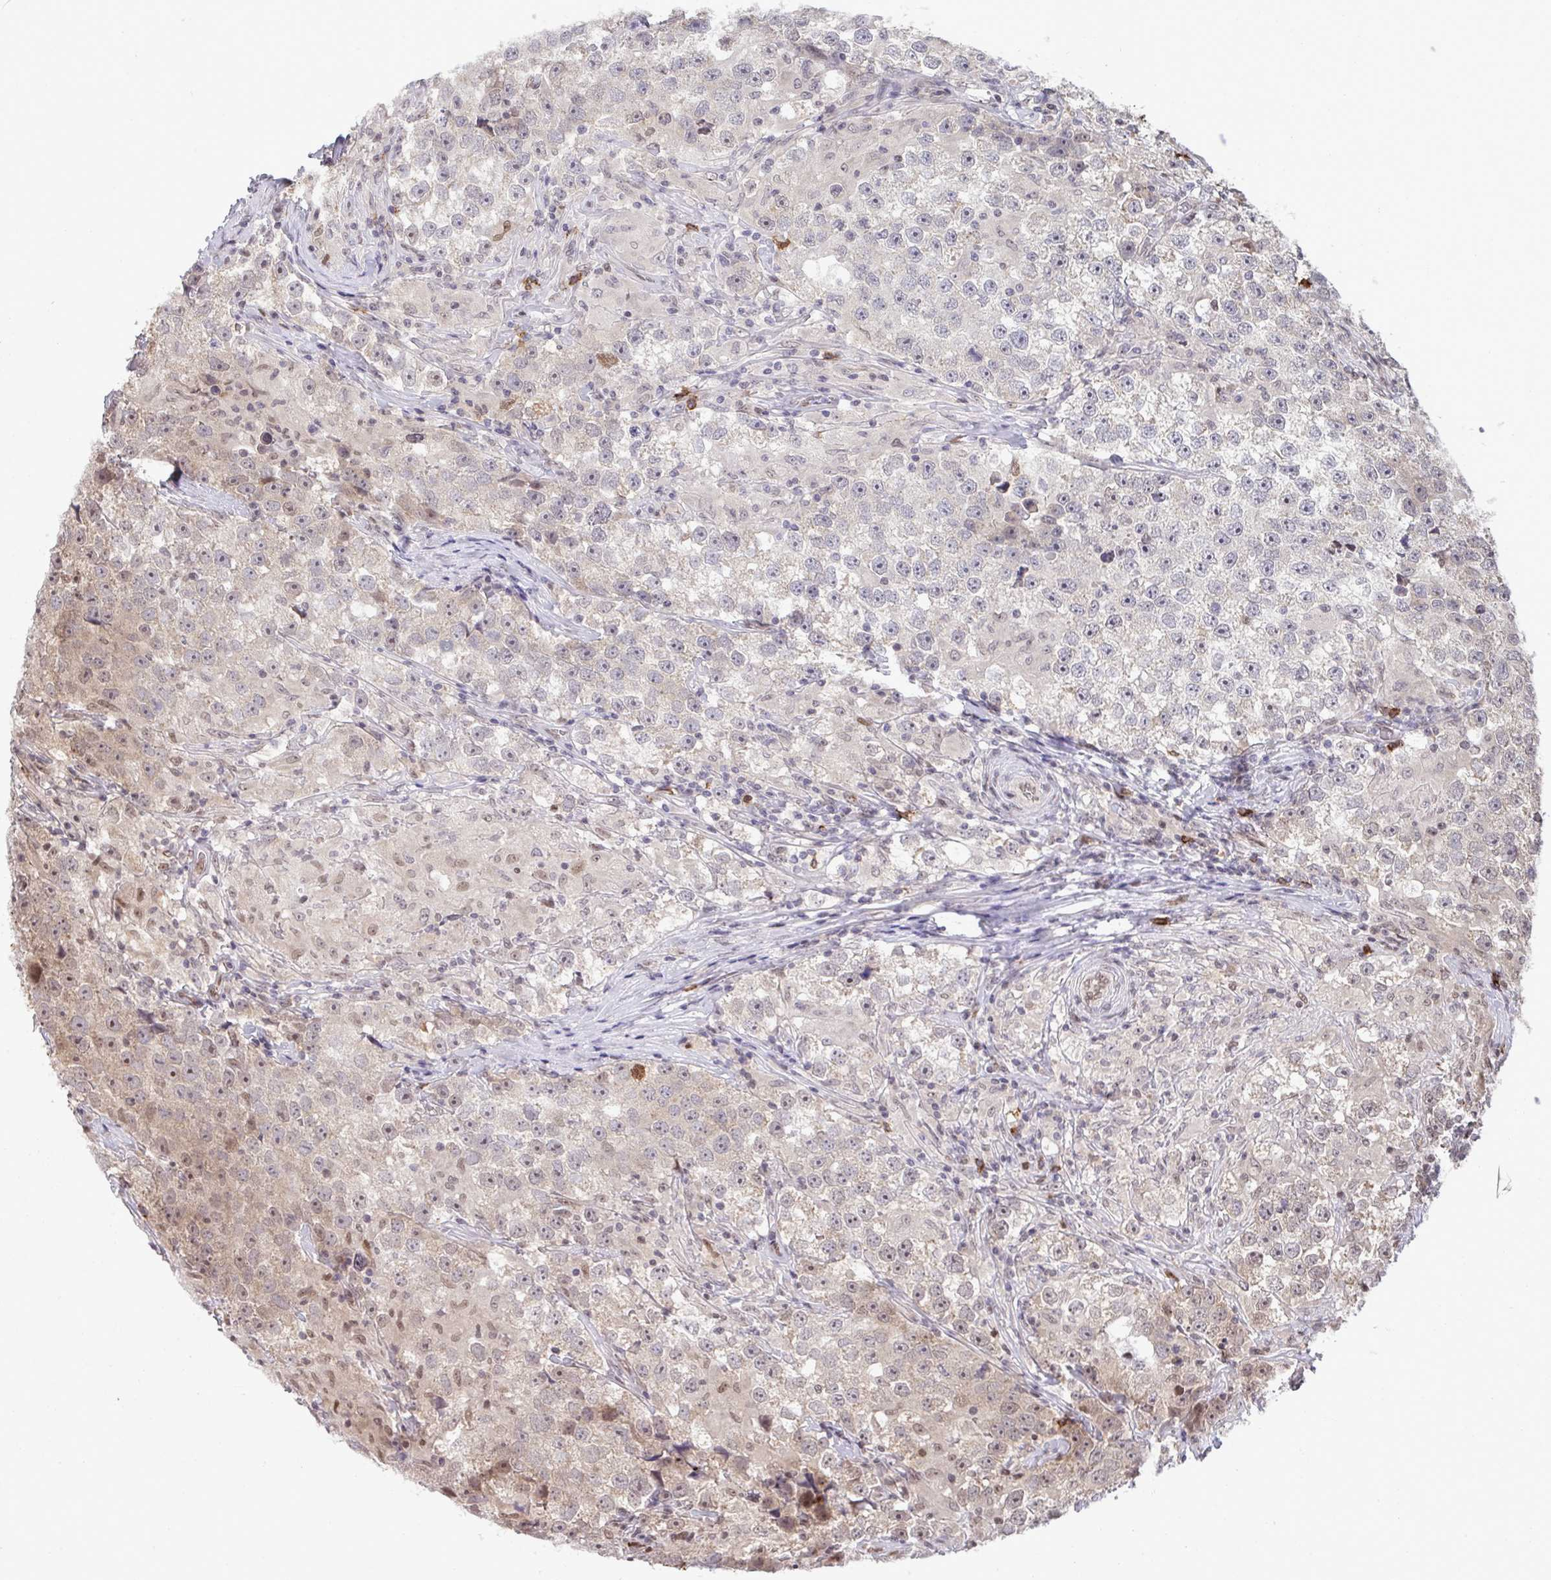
{"staining": {"intensity": "moderate", "quantity": "<25%", "location": "nuclear"}, "tissue": "testis cancer", "cell_type": "Tumor cells", "image_type": "cancer", "snomed": [{"axis": "morphology", "description": "Seminoma, NOS"}, {"axis": "topography", "description": "Testis"}], "caption": "The photomicrograph displays a brown stain indicating the presence of a protein in the nuclear of tumor cells in testis seminoma.", "gene": "UXT", "patient": {"sex": "male", "age": 46}}